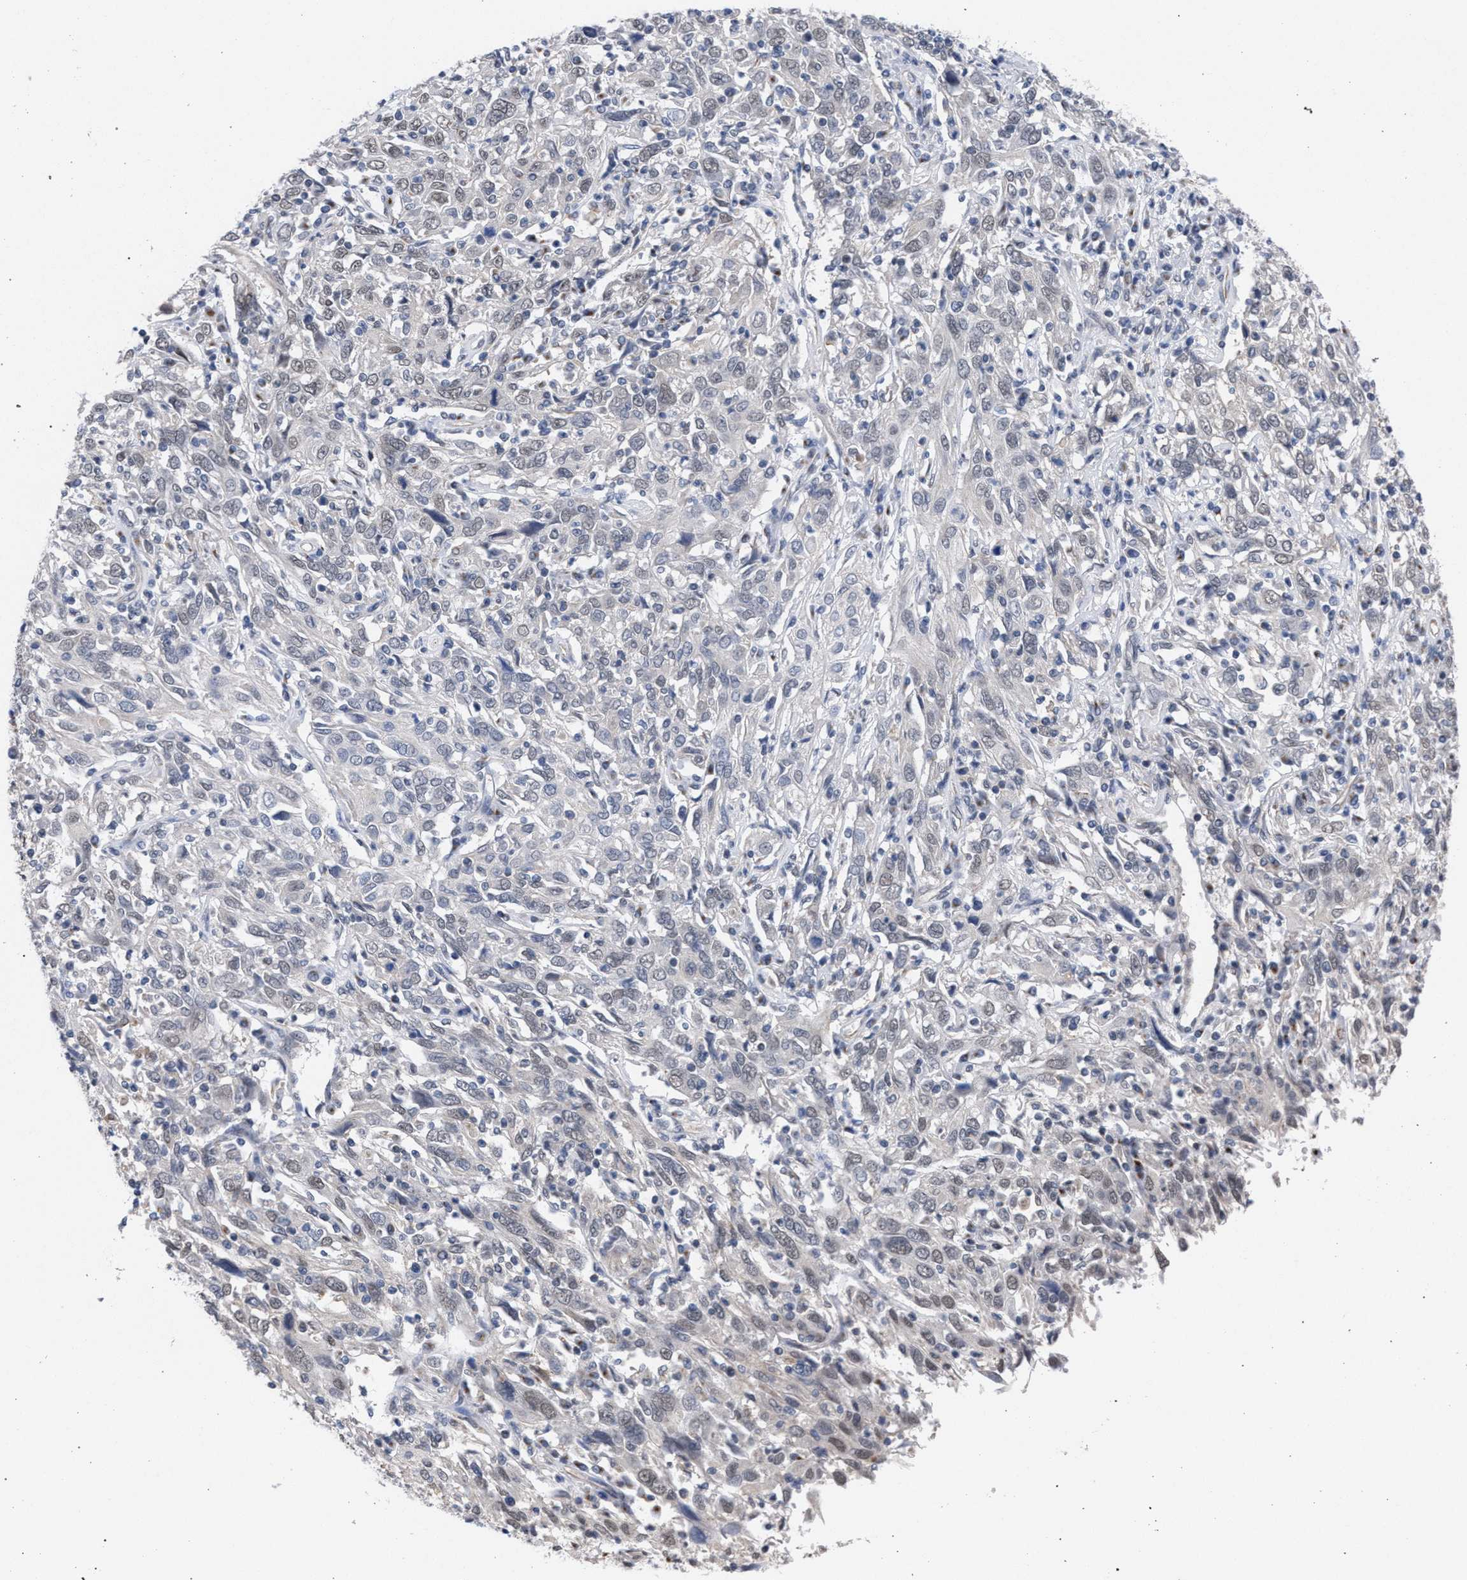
{"staining": {"intensity": "negative", "quantity": "none", "location": "none"}, "tissue": "cervical cancer", "cell_type": "Tumor cells", "image_type": "cancer", "snomed": [{"axis": "morphology", "description": "Squamous cell carcinoma, NOS"}, {"axis": "topography", "description": "Cervix"}], "caption": "Tumor cells show no significant protein positivity in cervical cancer (squamous cell carcinoma).", "gene": "GOLGA2", "patient": {"sex": "female", "age": 46}}